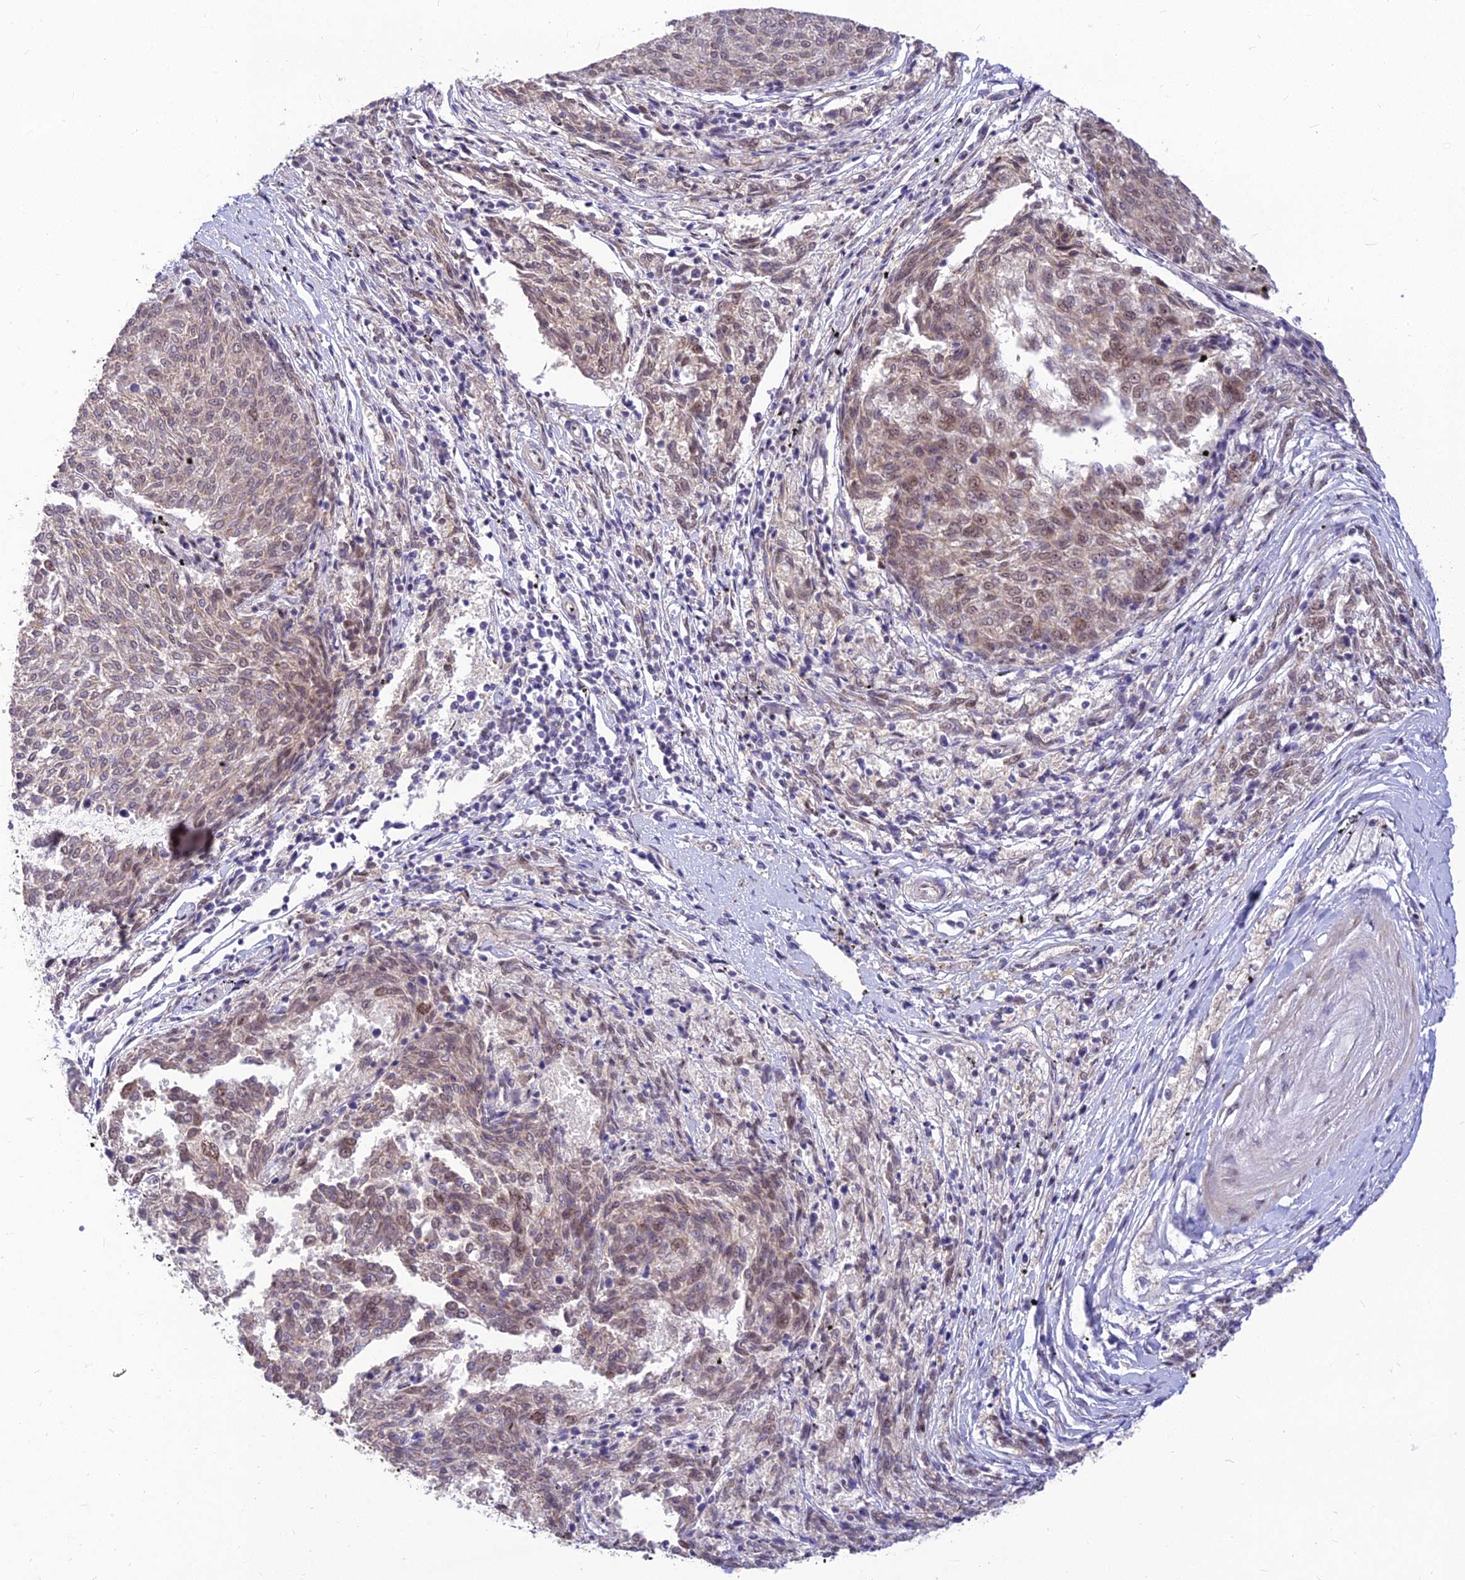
{"staining": {"intensity": "weak", "quantity": "25%-75%", "location": "nuclear"}, "tissue": "melanoma", "cell_type": "Tumor cells", "image_type": "cancer", "snomed": [{"axis": "morphology", "description": "Malignant melanoma, NOS"}, {"axis": "topography", "description": "Skin"}], "caption": "Human melanoma stained with a brown dye displays weak nuclear positive expression in about 25%-75% of tumor cells.", "gene": "MICOS13", "patient": {"sex": "female", "age": 72}}